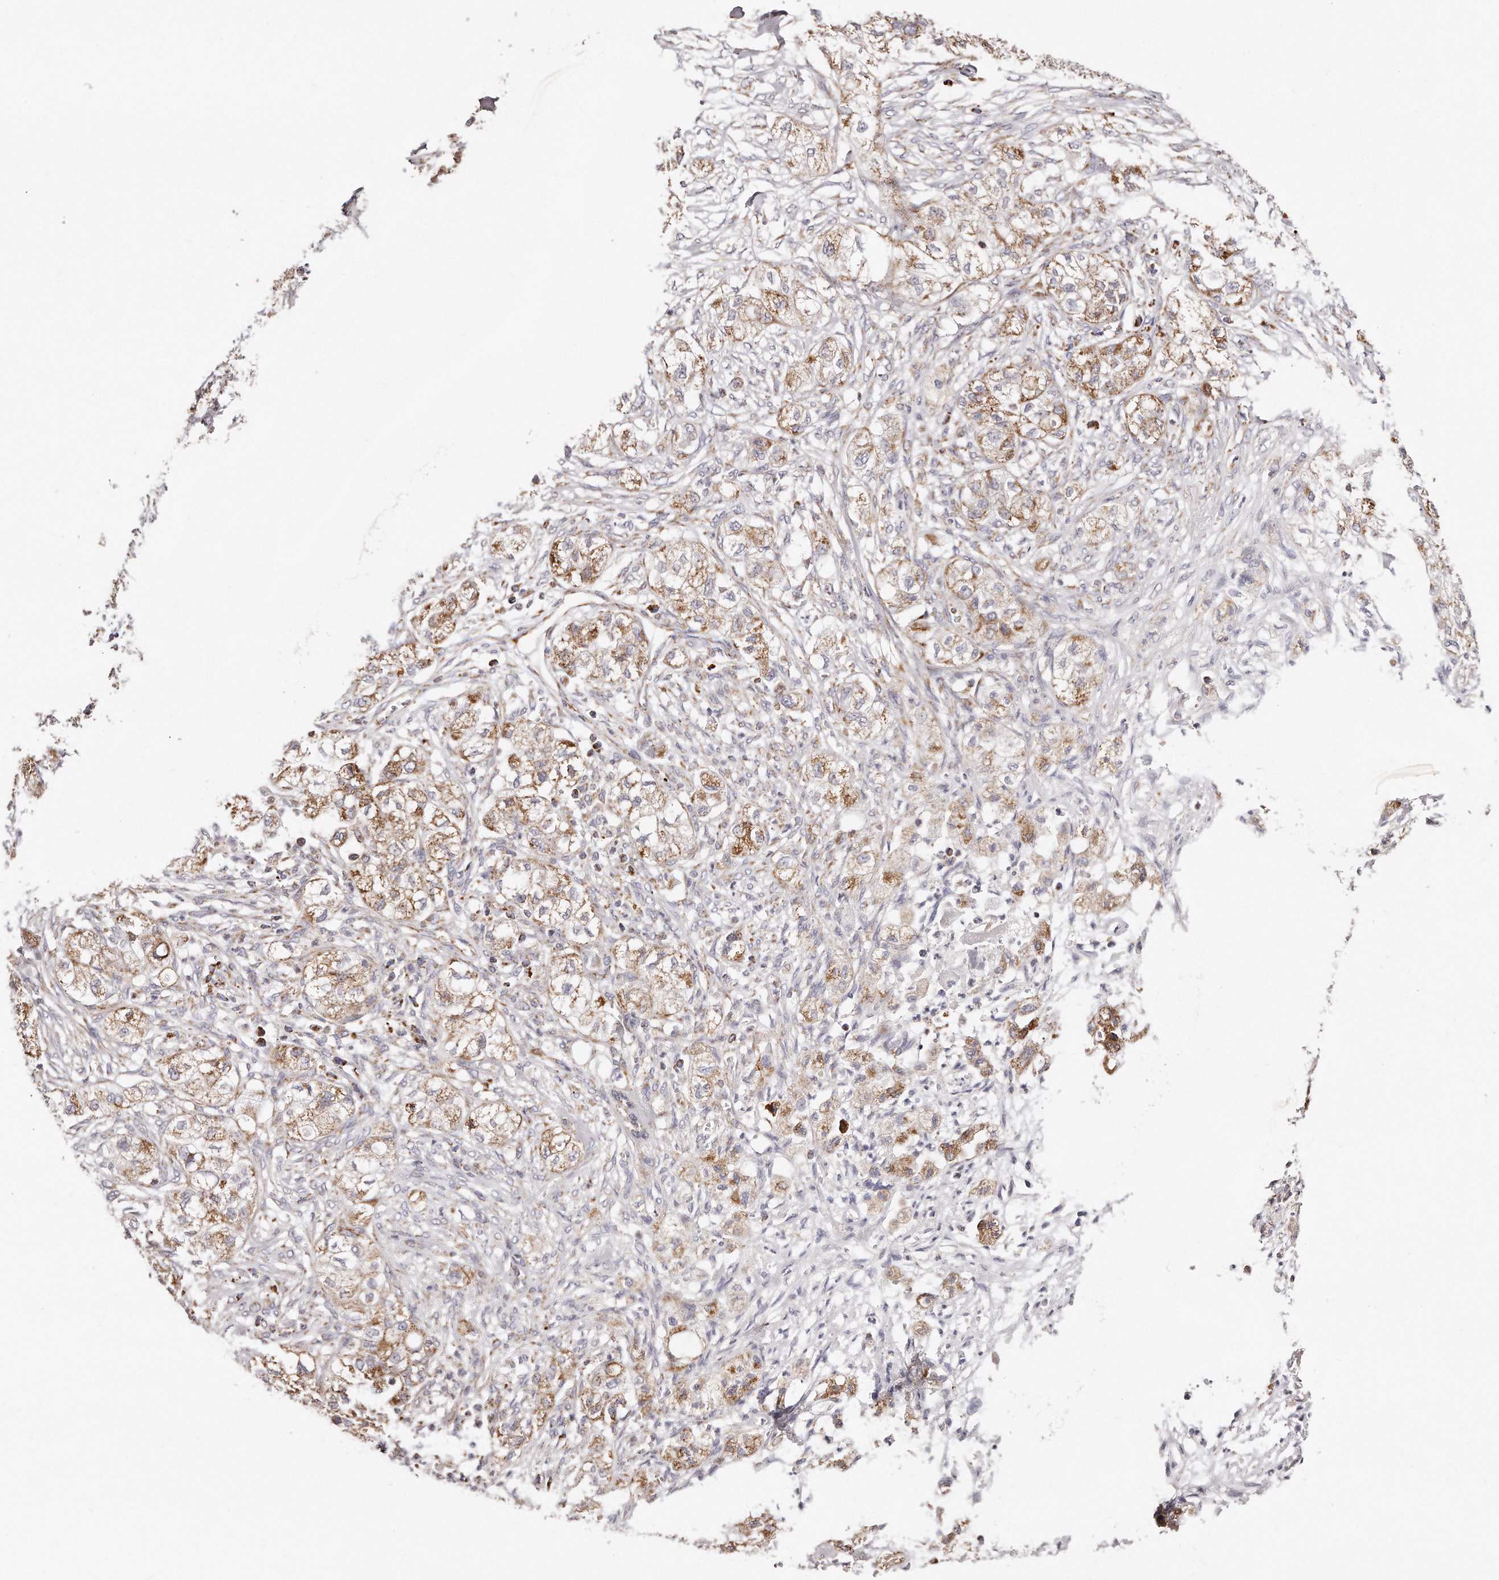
{"staining": {"intensity": "moderate", "quantity": ">75%", "location": "cytoplasmic/membranous"}, "tissue": "pancreatic cancer", "cell_type": "Tumor cells", "image_type": "cancer", "snomed": [{"axis": "morphology", "description": "Adenocarcinoma, NOS"}, {"axis": "topography", "description": "Pancreas"}], "caption": "DAB (3,3'-diaminobenzidine) immunohistochemical staining of human adenocarcinoma (pancreatic) displays moderate cytoplasmic/membranous protein positivity in about >75% of tumor cells.", "gene": "RTKN", "patient": {"sex": "female", "age": 78}}